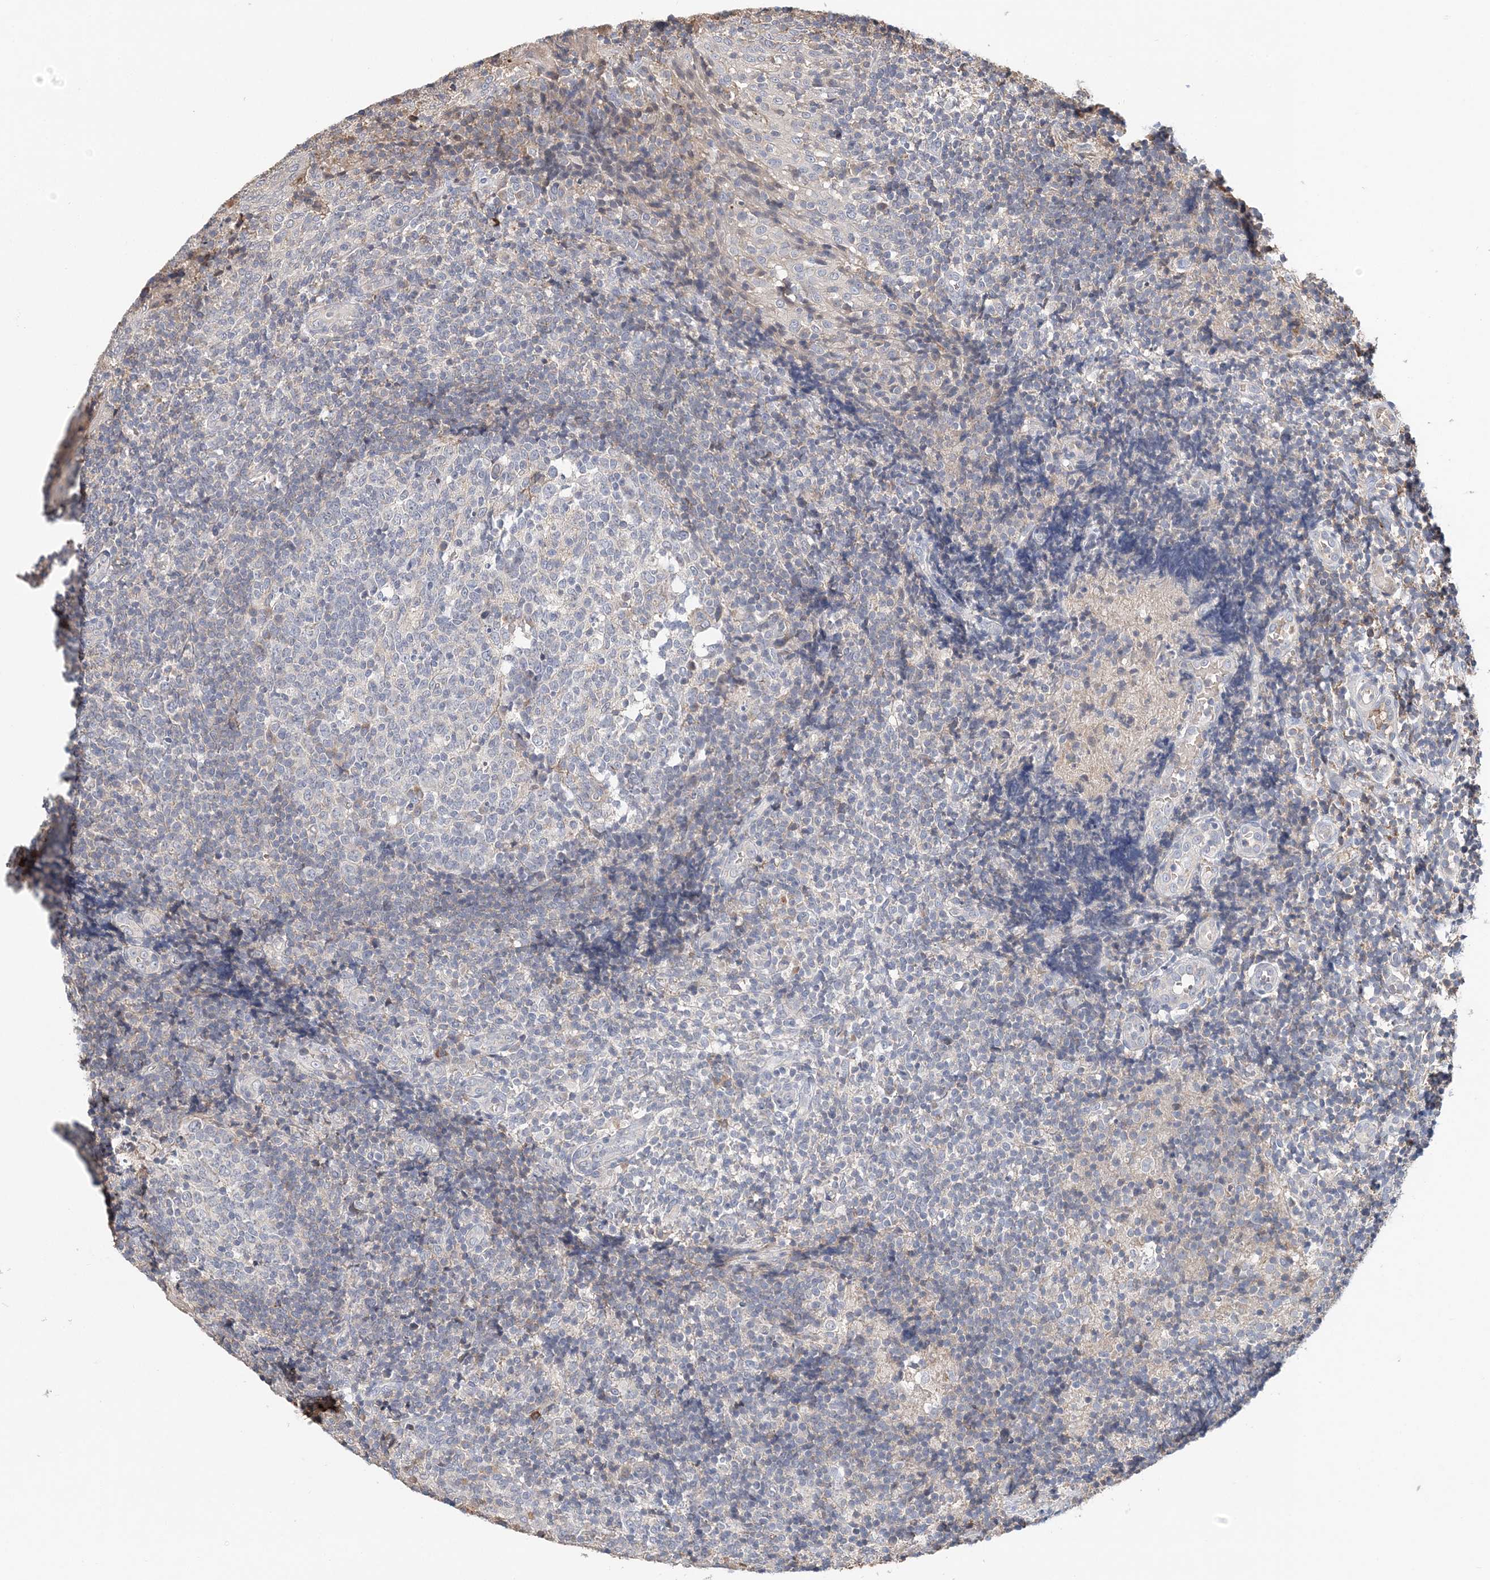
{"staining": {"intensity": "negative", "quantity": "none", "location": "none"}, "tissue": "tonsil", "cell_type": "Germinal center cells", "image_type": "normal", "snomed": [{"axis": "morphology", "description": "Normal tissue, NOS"}, {"axis": "topography", "description": "Tonsil"}], "caption": "This is a image of immunohistochemistry staining of normal tonsil, which shows no staining in germinal center cells. (DAB IHC visualized using brightfield microscopy, high magnification).", "gene": "SYCP3", "patient": {"sex": "female", "age": 19}}